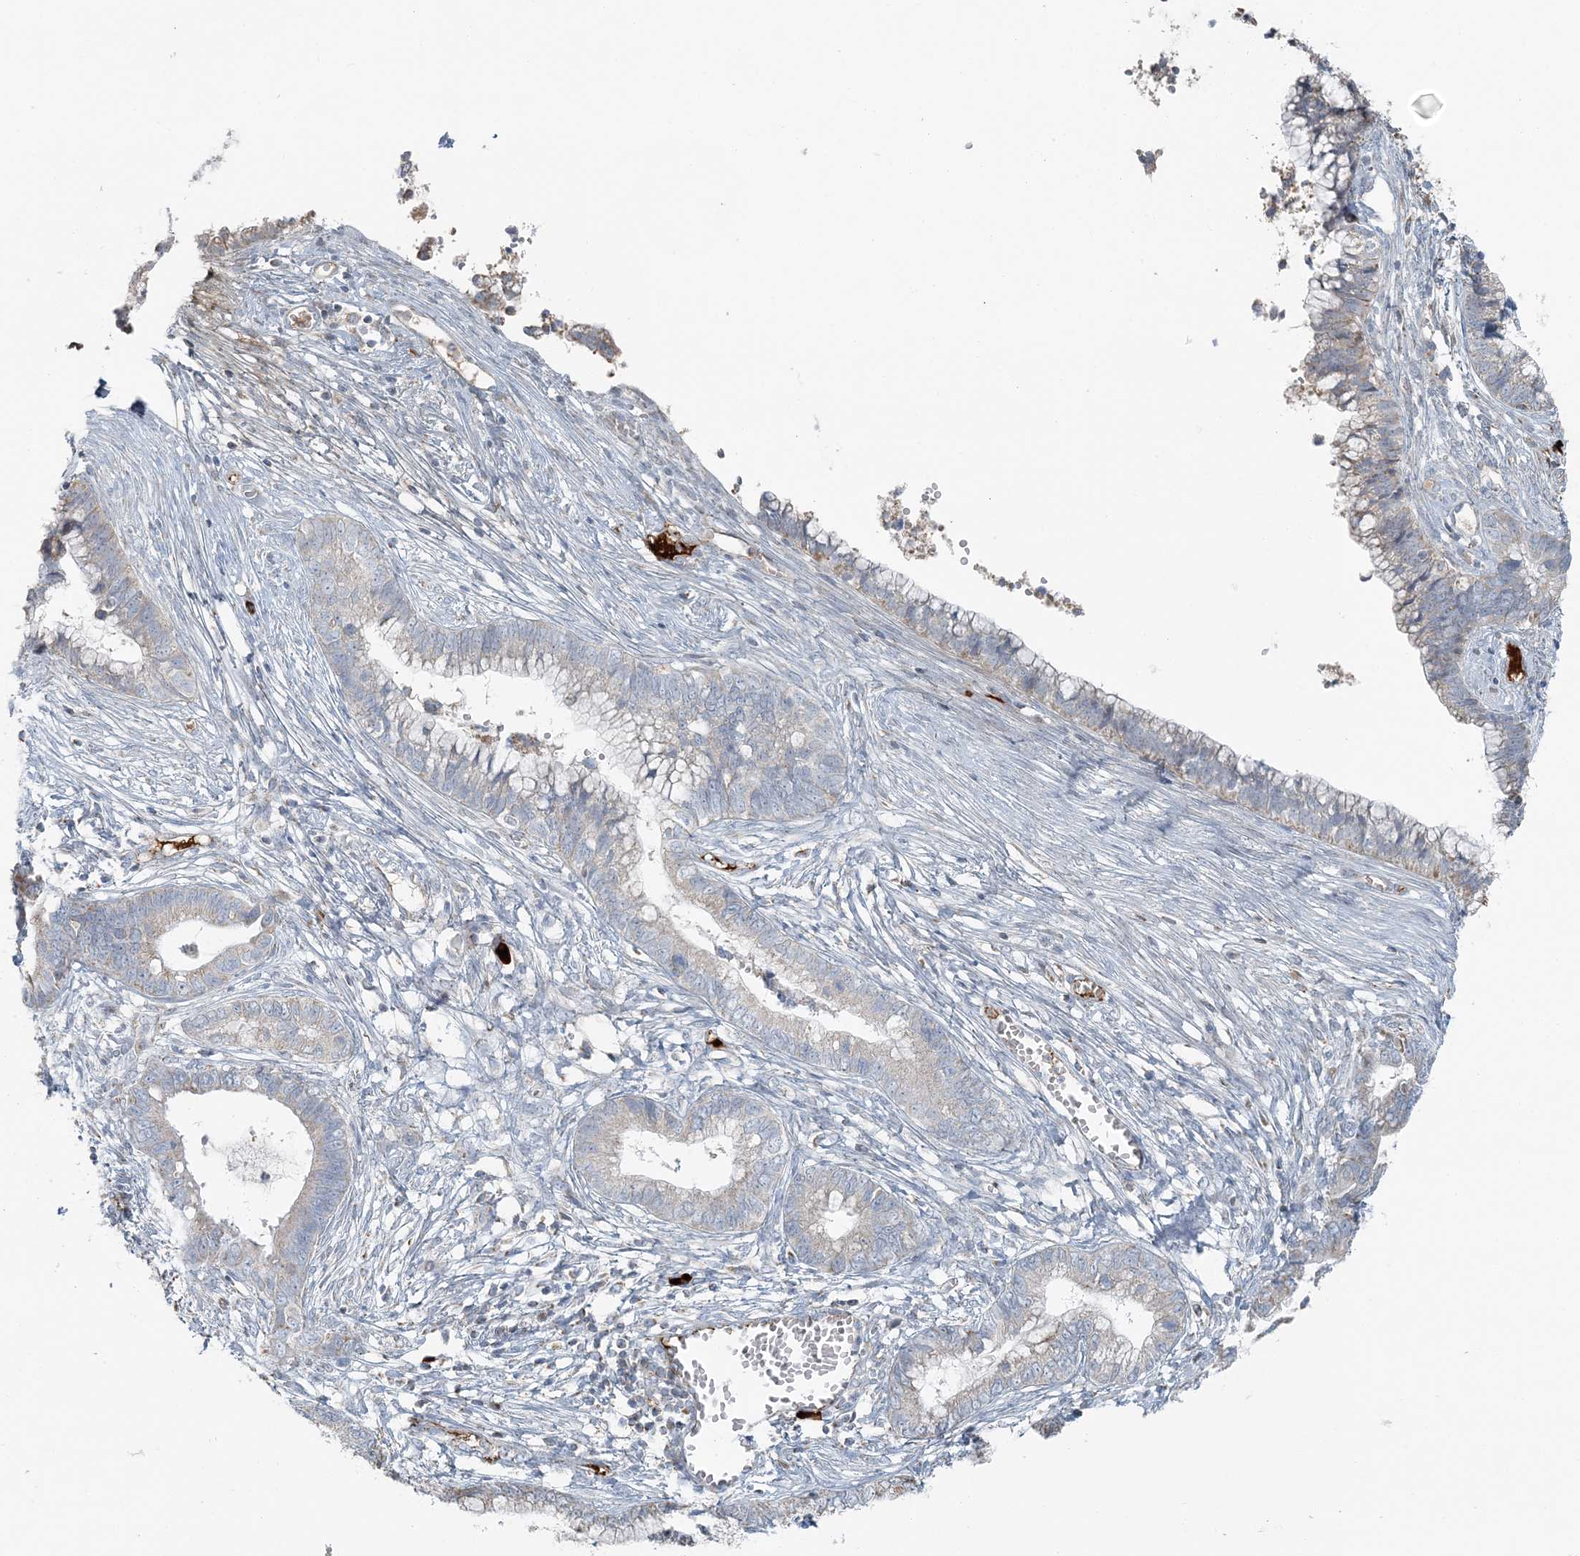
{"staining": {"intensity": "negative", "quantity": "none", "location": "none"}, "tissue": "cervical cancer", "cell_type": "Tumor cells", "image_type": "cancer", "snomed": [{"axis": "morphology", "description": "Adenocarcinoma, NOS"}, {"axis": "topography", "description": "Cervix"}], "caption": "IHC of cervical adenocarcinoma reveals no positivity in tumor cells.", "gene": "SLC22A16", "patient": {"sex": "female", "age": 44}}